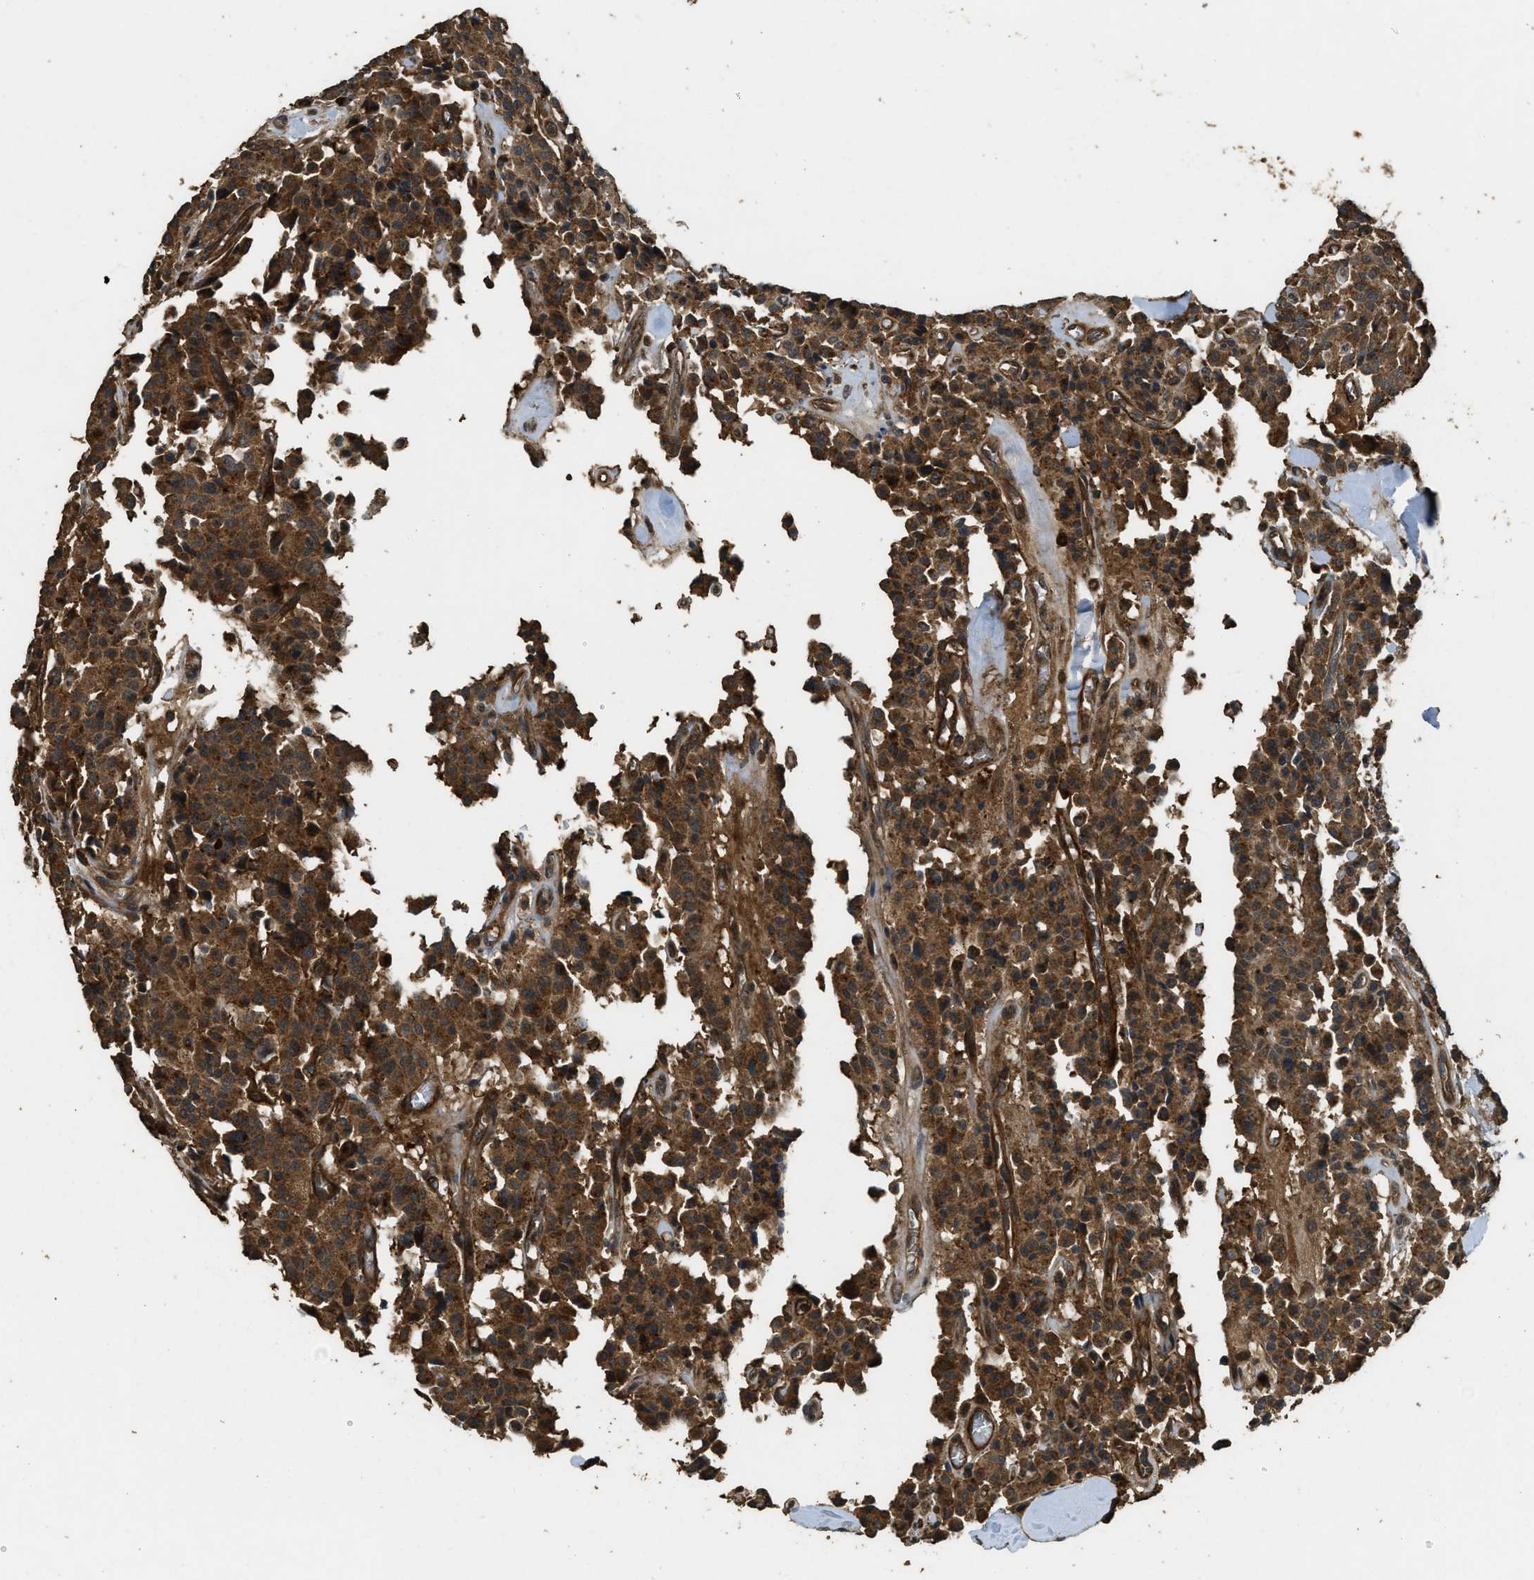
{"staining": {"intensity": "strong", "quantity": ">75%", "location": "cytoplasmic/membranous"}, "tissue": "carcinoid", "cell_type": "Tumor cells", "image_type": "cancer", "snomed": [{"axis": "morphology", "description": "Carcinoid, malignant, NOS"}, {"axis": "topography", "description": "Lung"}], "caption": "Strong cytoplasmic/membranous protein expression is seen in about >75% of tumor cells in carcinoid.", "gene": "PPP6R3", "patient": {"sex": "male", "age": 30}}